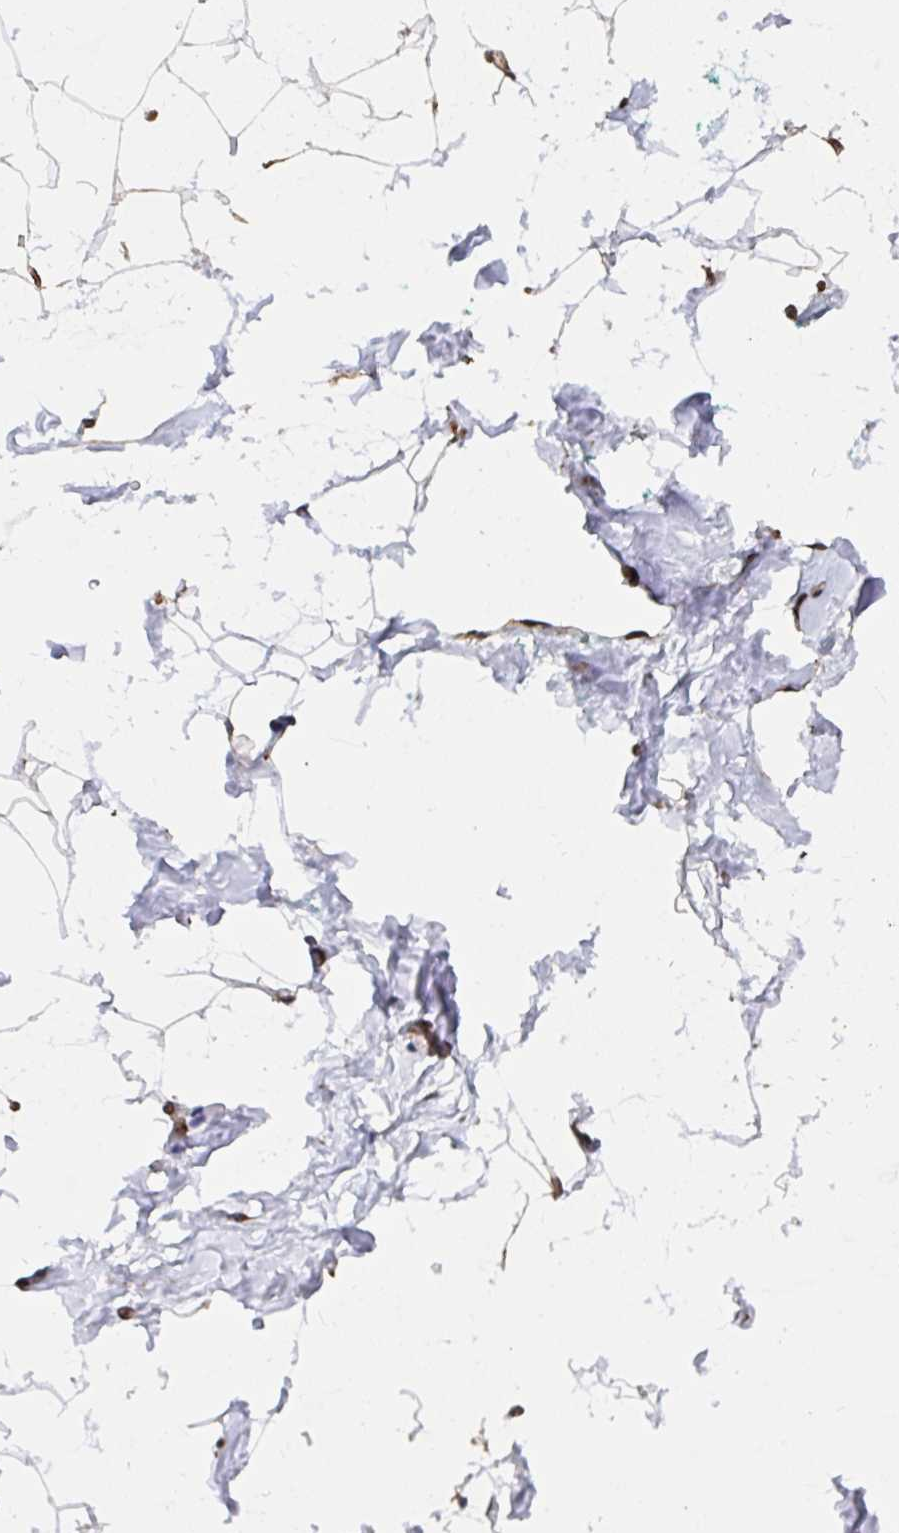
{"staining": {"intensity": "negative", "quantity": "none", "location": "none"}, "tissue": "breast", "cell_type": "Adipocytes", "image_type": "normal", "snomed": [{"axis": "morphology", "description": "Normal tissue, NOS"}, {"axis": "topography", "description": "Breast"}], "caption": "Immunohistochemistry (IHC) of normal human breast shows no expression in adipocytes.", "gene": "SYNCRIP", "patient": {"sex": "female", "age": 32}}